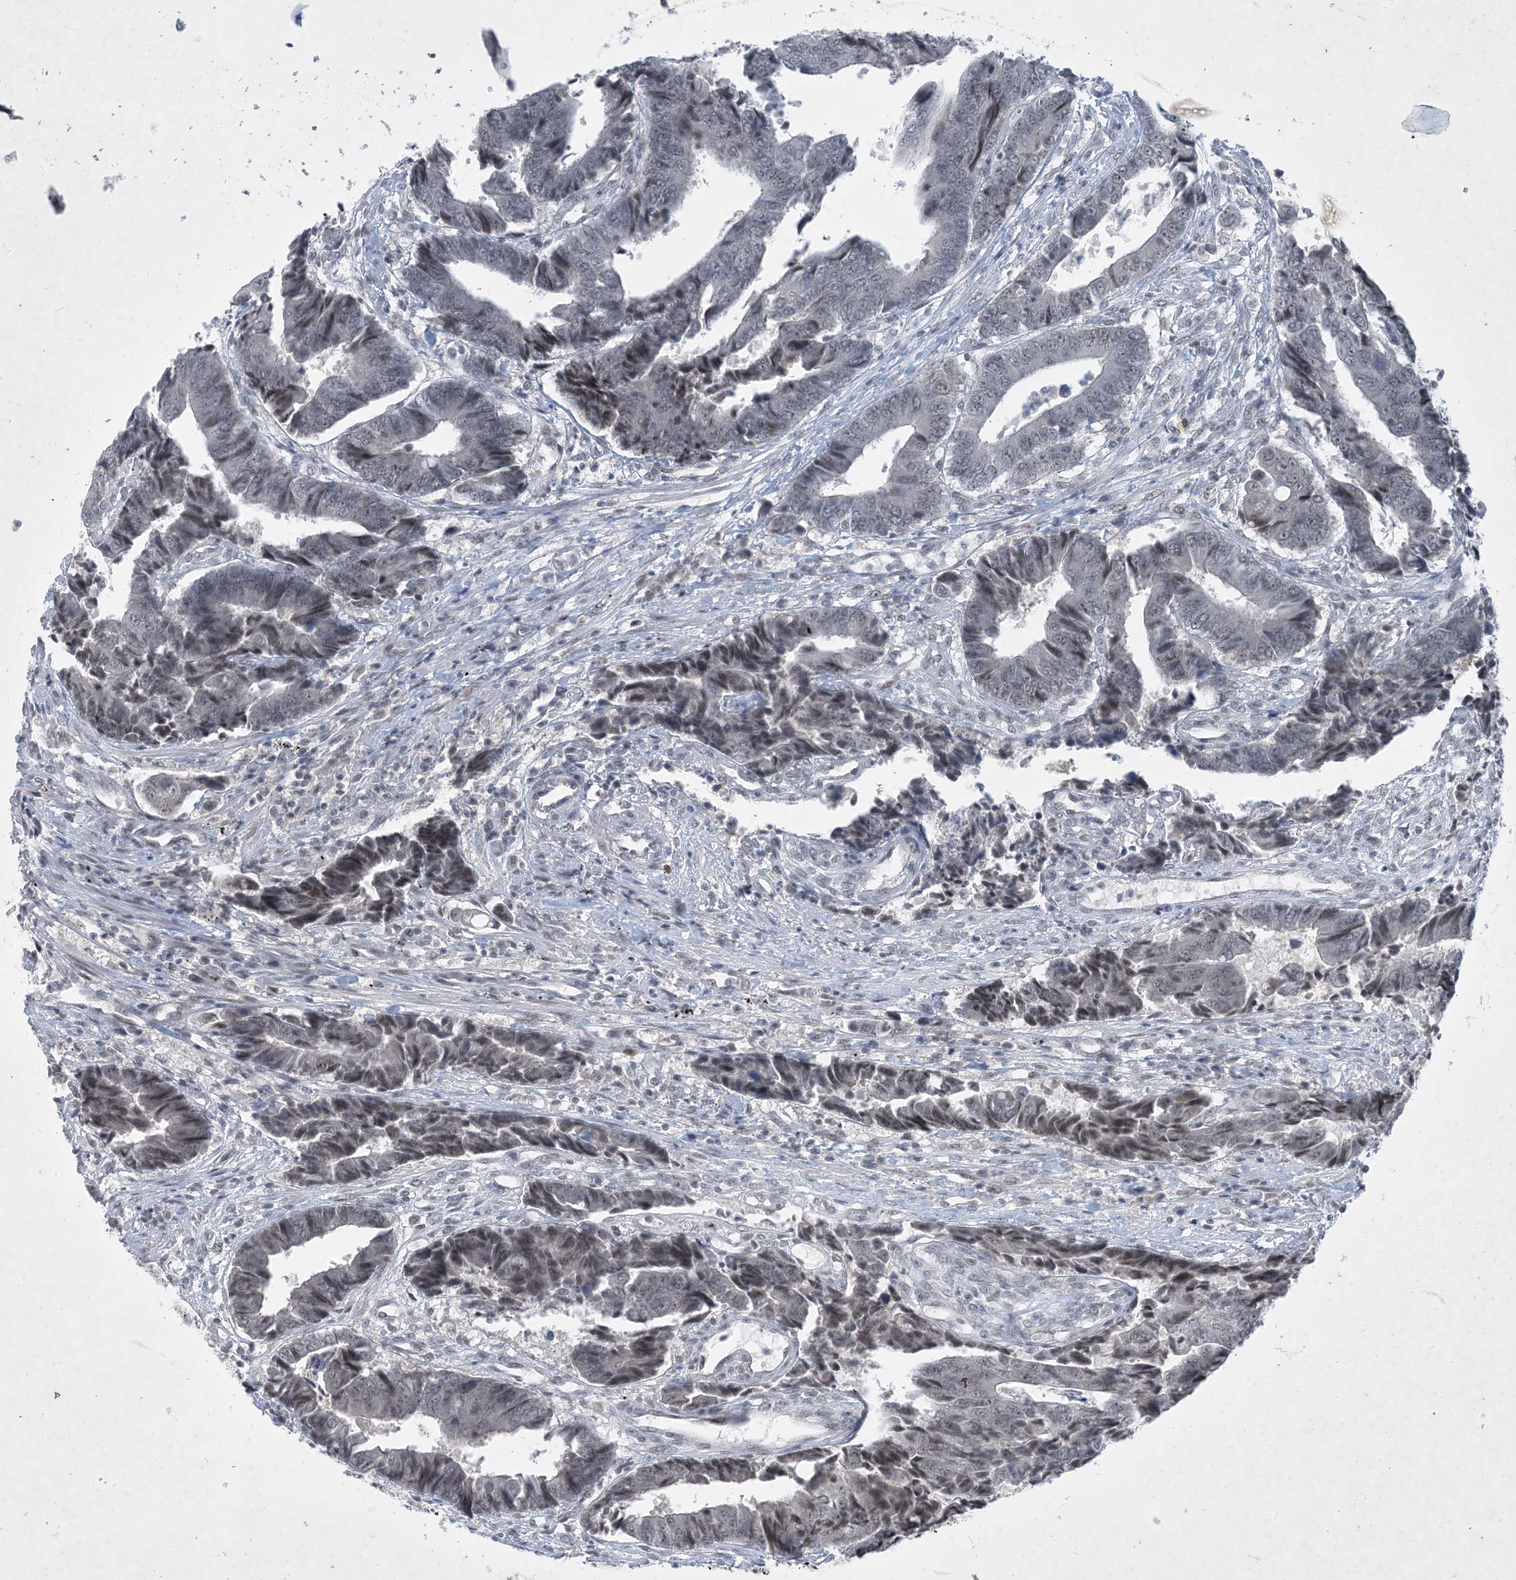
{"staining": {"intensity": "weak", "quantity": "<25%", "location": "nuclear"}, "tissue": "colorectal cancer", "cell_type": "Tumor cells", "image_type": "cancer", "snomed": [{"axis": "morphology", "description": "Adenocarcinoma, NOS"}, {"axis": "topography", "description": "Rectum"}], "caption": "IHC photomicrograph of human adenocarcinoma (colorectal) stained for a protein (brown), which displays no positivity in tumor cells.", "gene": "ZNF674", "patient": {"sex": "male", "age": 84}}